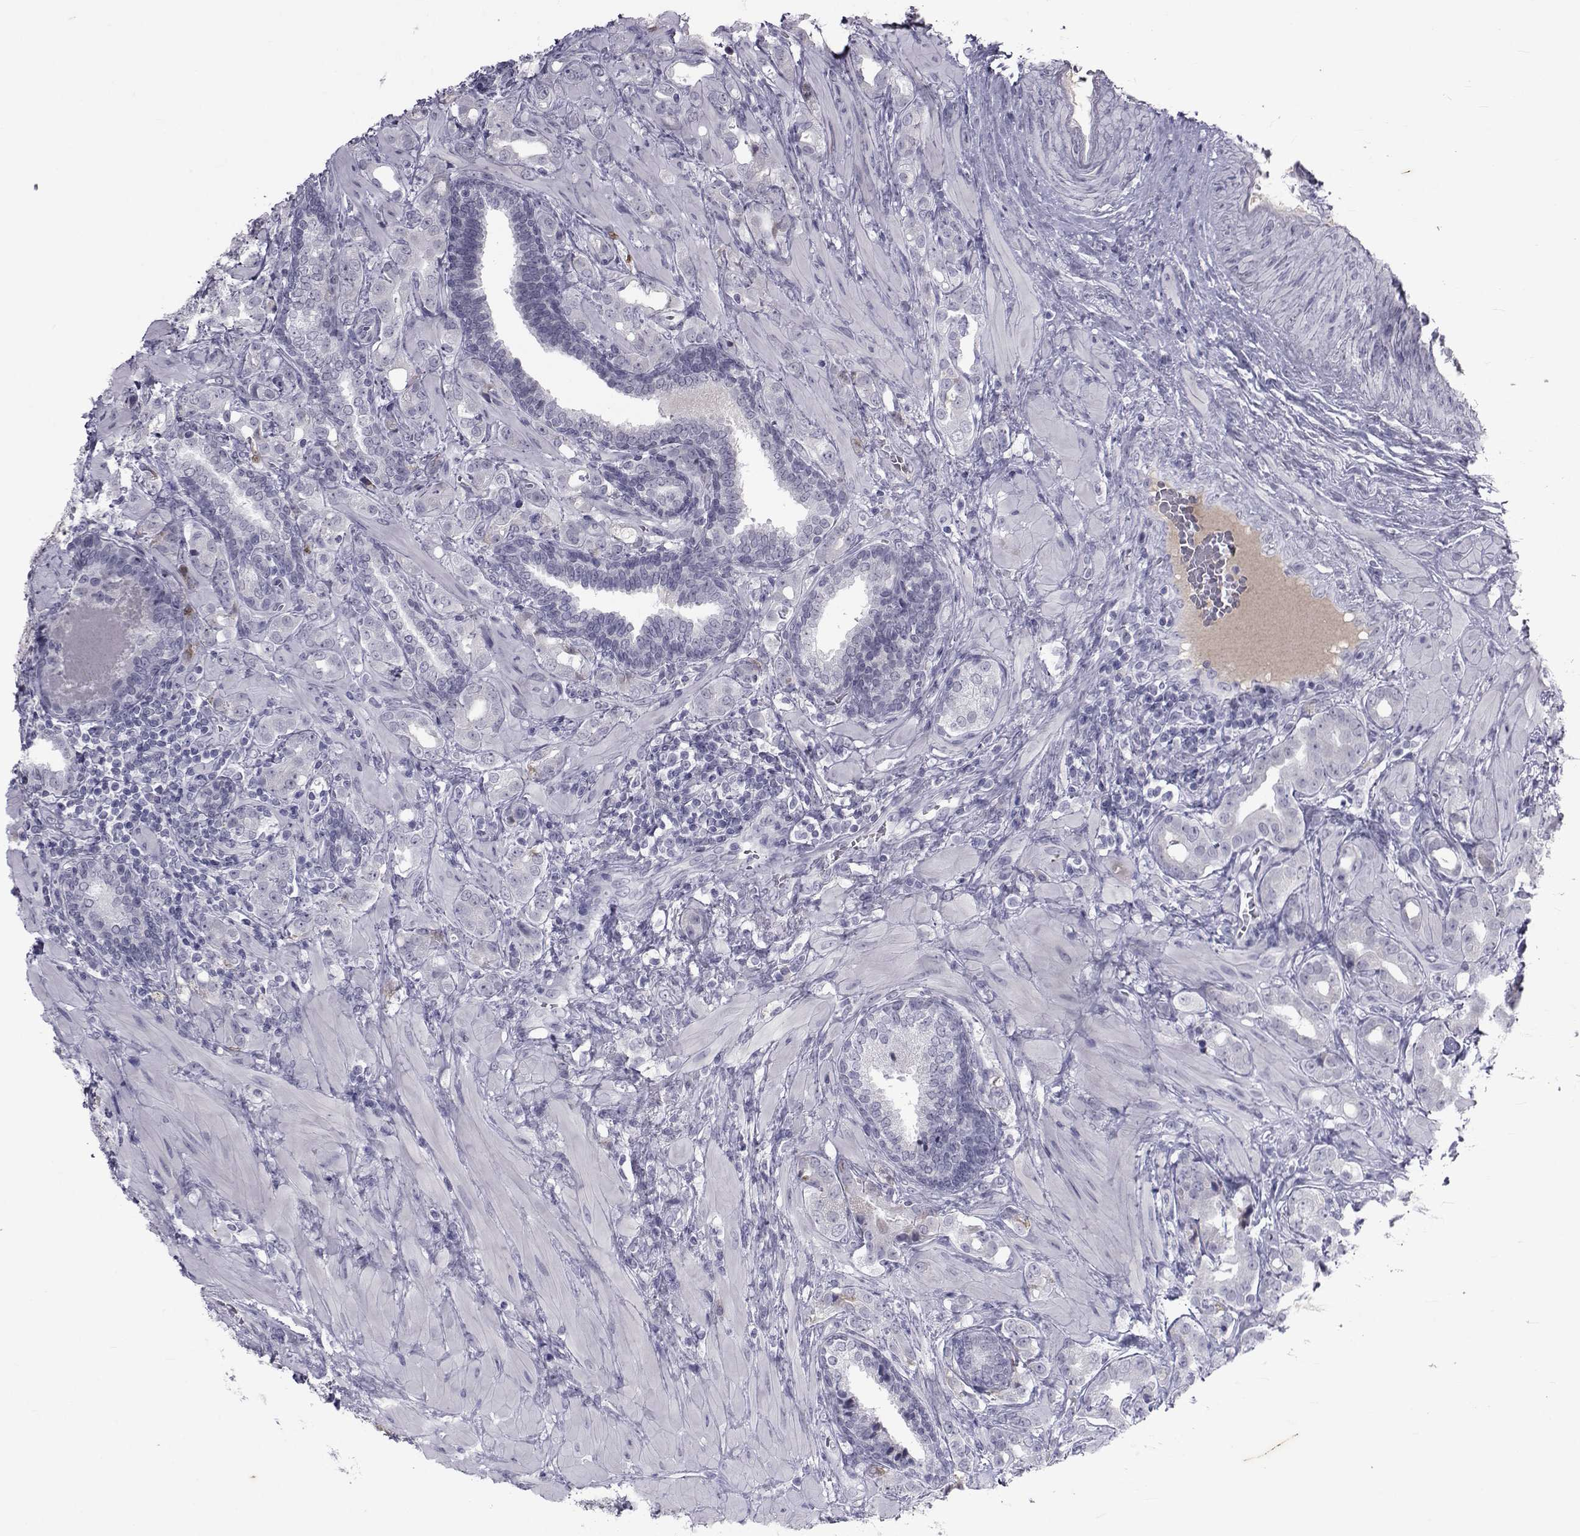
{"staining": {"intensity": "negative", "quantity": "none", "location": "none"}, "tissue": "prostate cancer", "cell_type": "Tumor cells", "image_type": "cancer", "snomed": [{"axis": "morphology", "description": "Adenocarcinoma, NOS"}, {"axis": "topography", "description": "Prostate"}], "caption": "Tumor cells show no significant expression in adenocarcinoma (prostate).", "gene": "PAX2", "patient": {"sex": "male", "age": 57}}